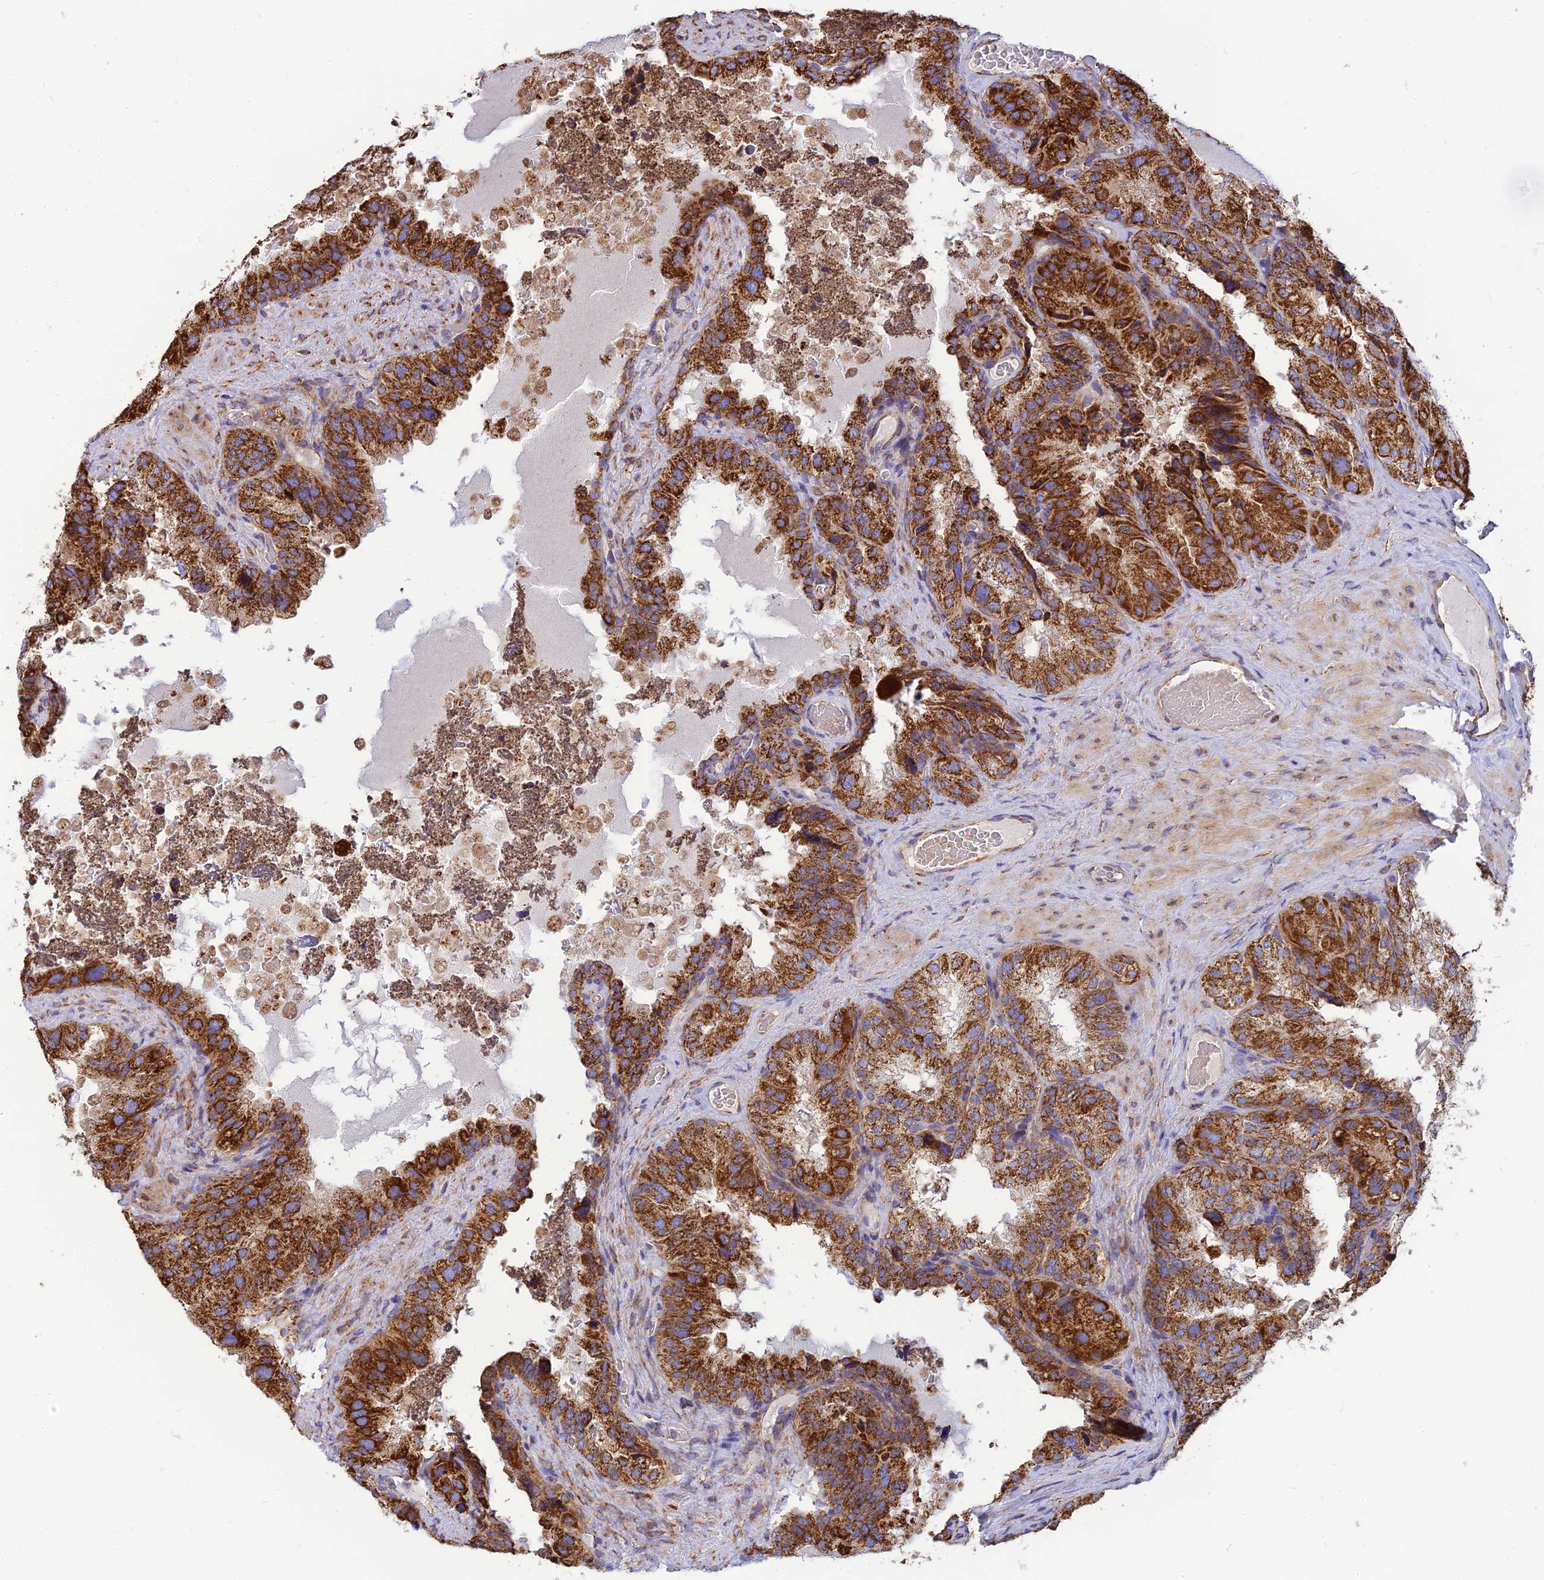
{"staining": {"intensity": "strong", "quantity": ">75%", "location": "cytoplasmic/membranous"}, "tissue": "seminal vesicle", "cell_type": "Glandular cells", "image_type": "normal", "snomed": [{"axis": "morphology", "description": "Normal tissue, NOS"}, {"axis": "topography", "description": "Seminal veicle"}], "caption": "IHC staining of normal seminal vesicle, which exhibits high levels of strong cytoplasmic/membranous expression in about >75% of glandular cells indicating strong cytoplasmic/membranous protein positivity. The staining was performed using DAB (brown) for protein detection and nuclei were counterstained in hematoxylin (blue).", "gene": "THUMPD2", "patient": {"sex": "male", "age": 58}}